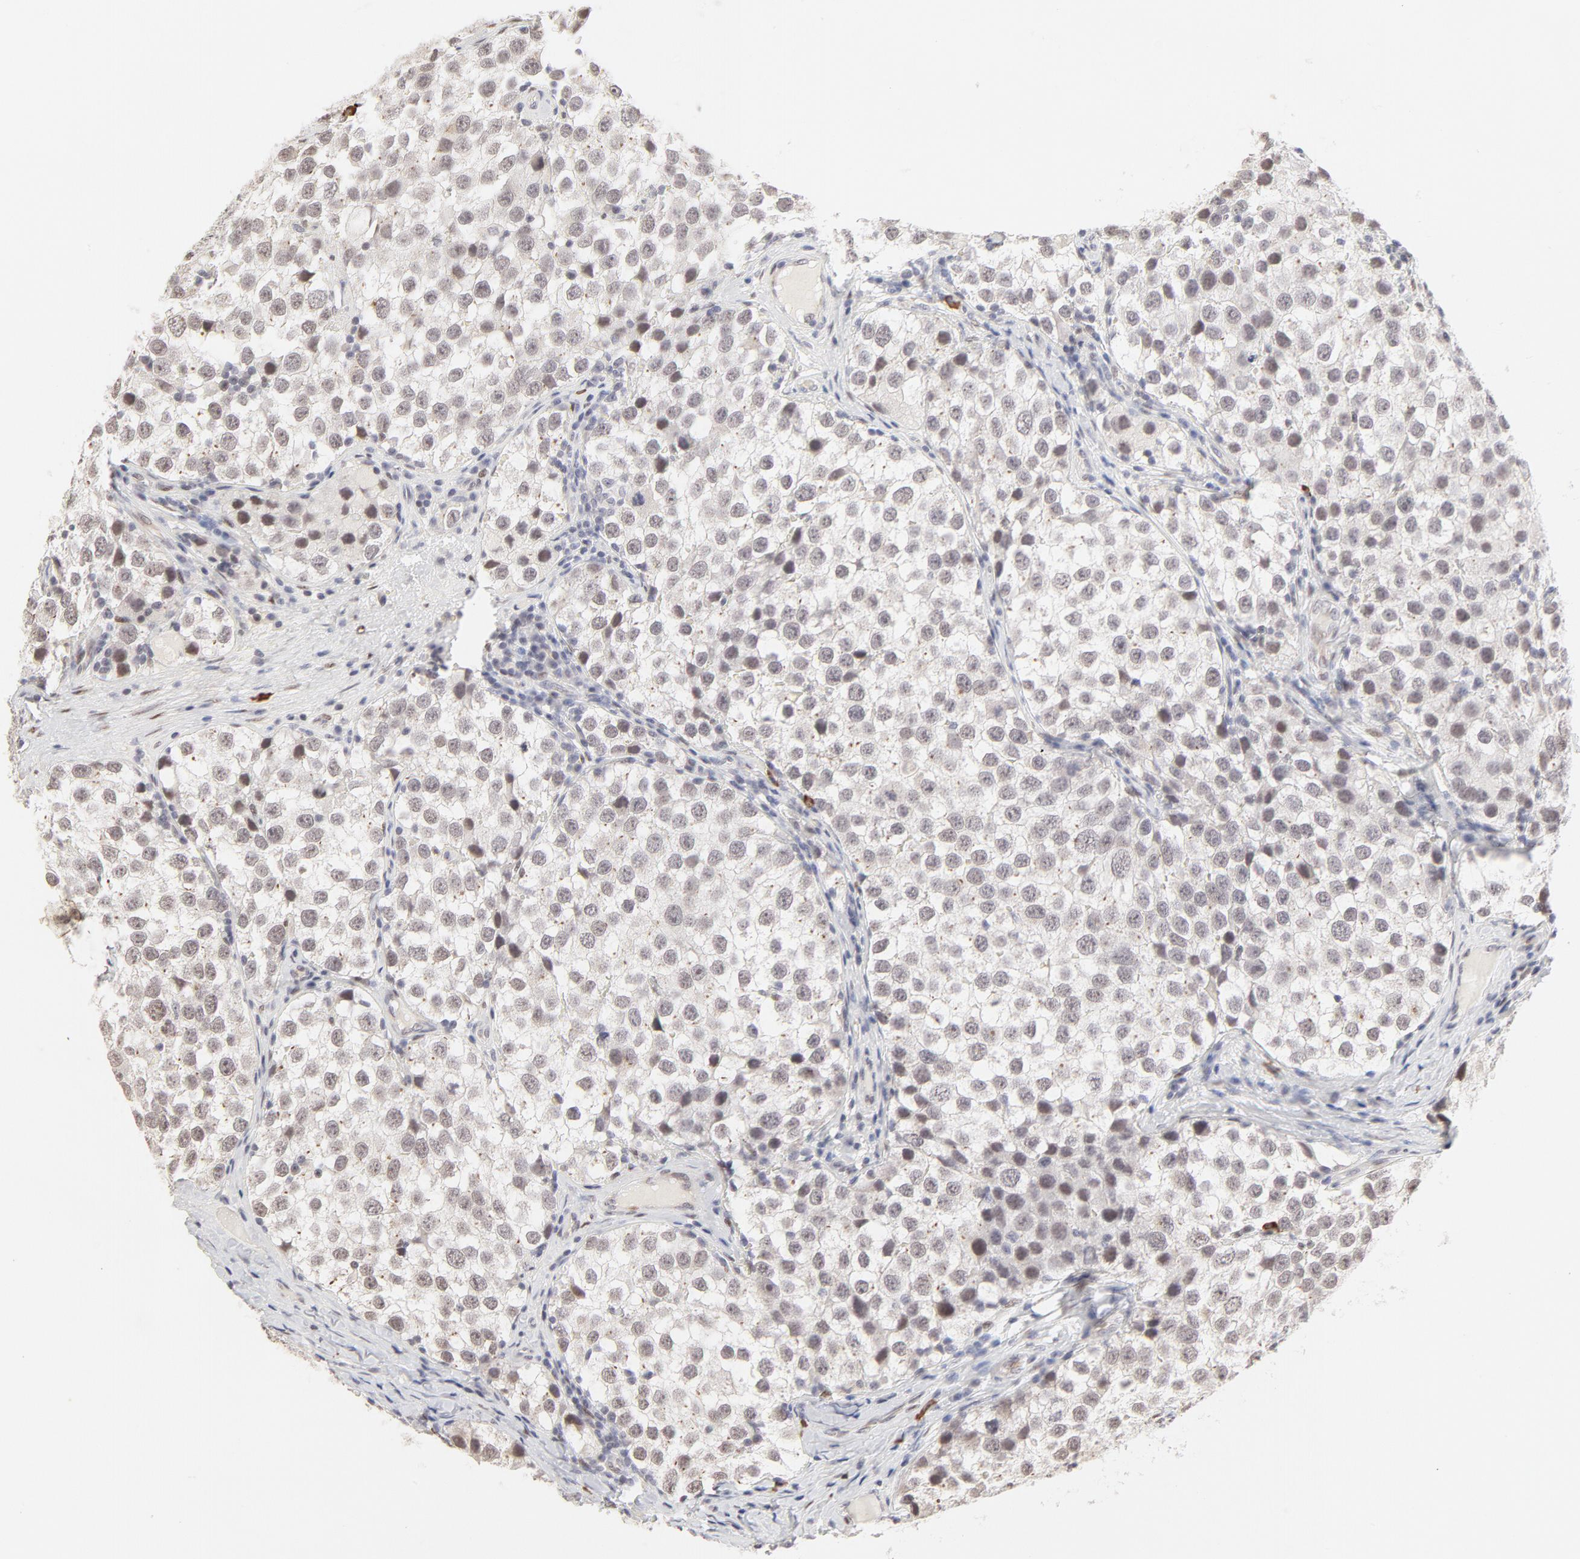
{"staining": {"intensity": "weak", "quantity": "<25%", "location": "nuclear"}, "tissue": "testis cancer", "cell_type": "Tumor cells", "image_type": "cancer", "snomed": [{"axis": "morphology", "description": "Seminoma, NOS"}, {"axis": "topography", "description": "Testis"}], "caption": "IHC of seminoma (testis) displays no staining in tumor cells.", "gene": "PBX3", "patient": {"sex": "male", "age": 39}}